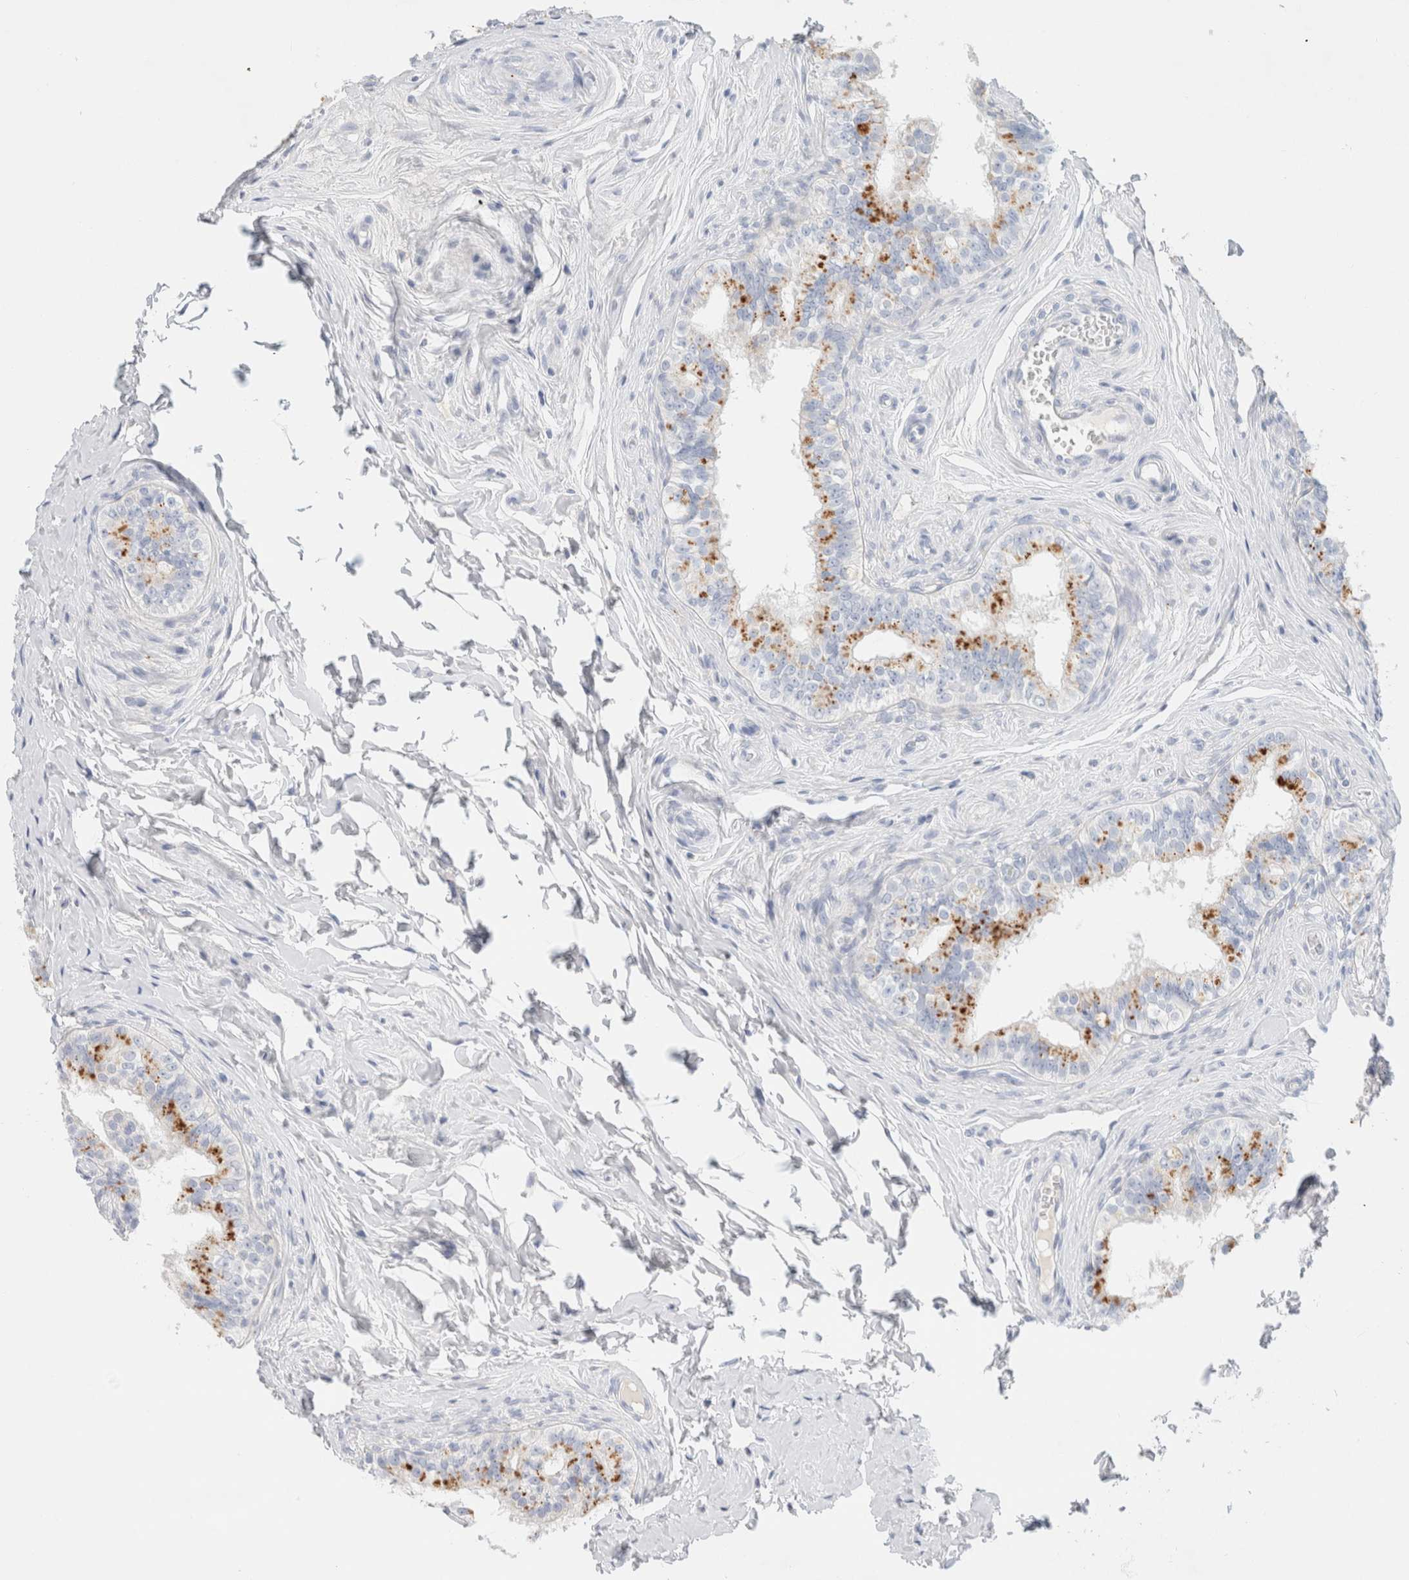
{"staining": {"intensity": "moderate", "quantity": "<25%", "location": "cytoplasmic/membranous"}, "tissue": "epididymis", "cell_type": "Glandular cells", "image_type": "normal", "snomed": [{"axis": "morphology", "description": "Normal tissue, NOS"}, {"axis": "topography", "description": "Testis"}, {"axis": "topography", "description": "Epididymis"}], "caption": "This histopathology image reveals unremarkable epididymis stained with immunohistochemistry (IHC) to label a protein in brown. The cytoplasmic/membranous of glandular cells show moderate positivity for the protein. Nuclei are counter-stained blue.", "gene": "CPQ", "patient": {"sex": "male", "age": 36}}